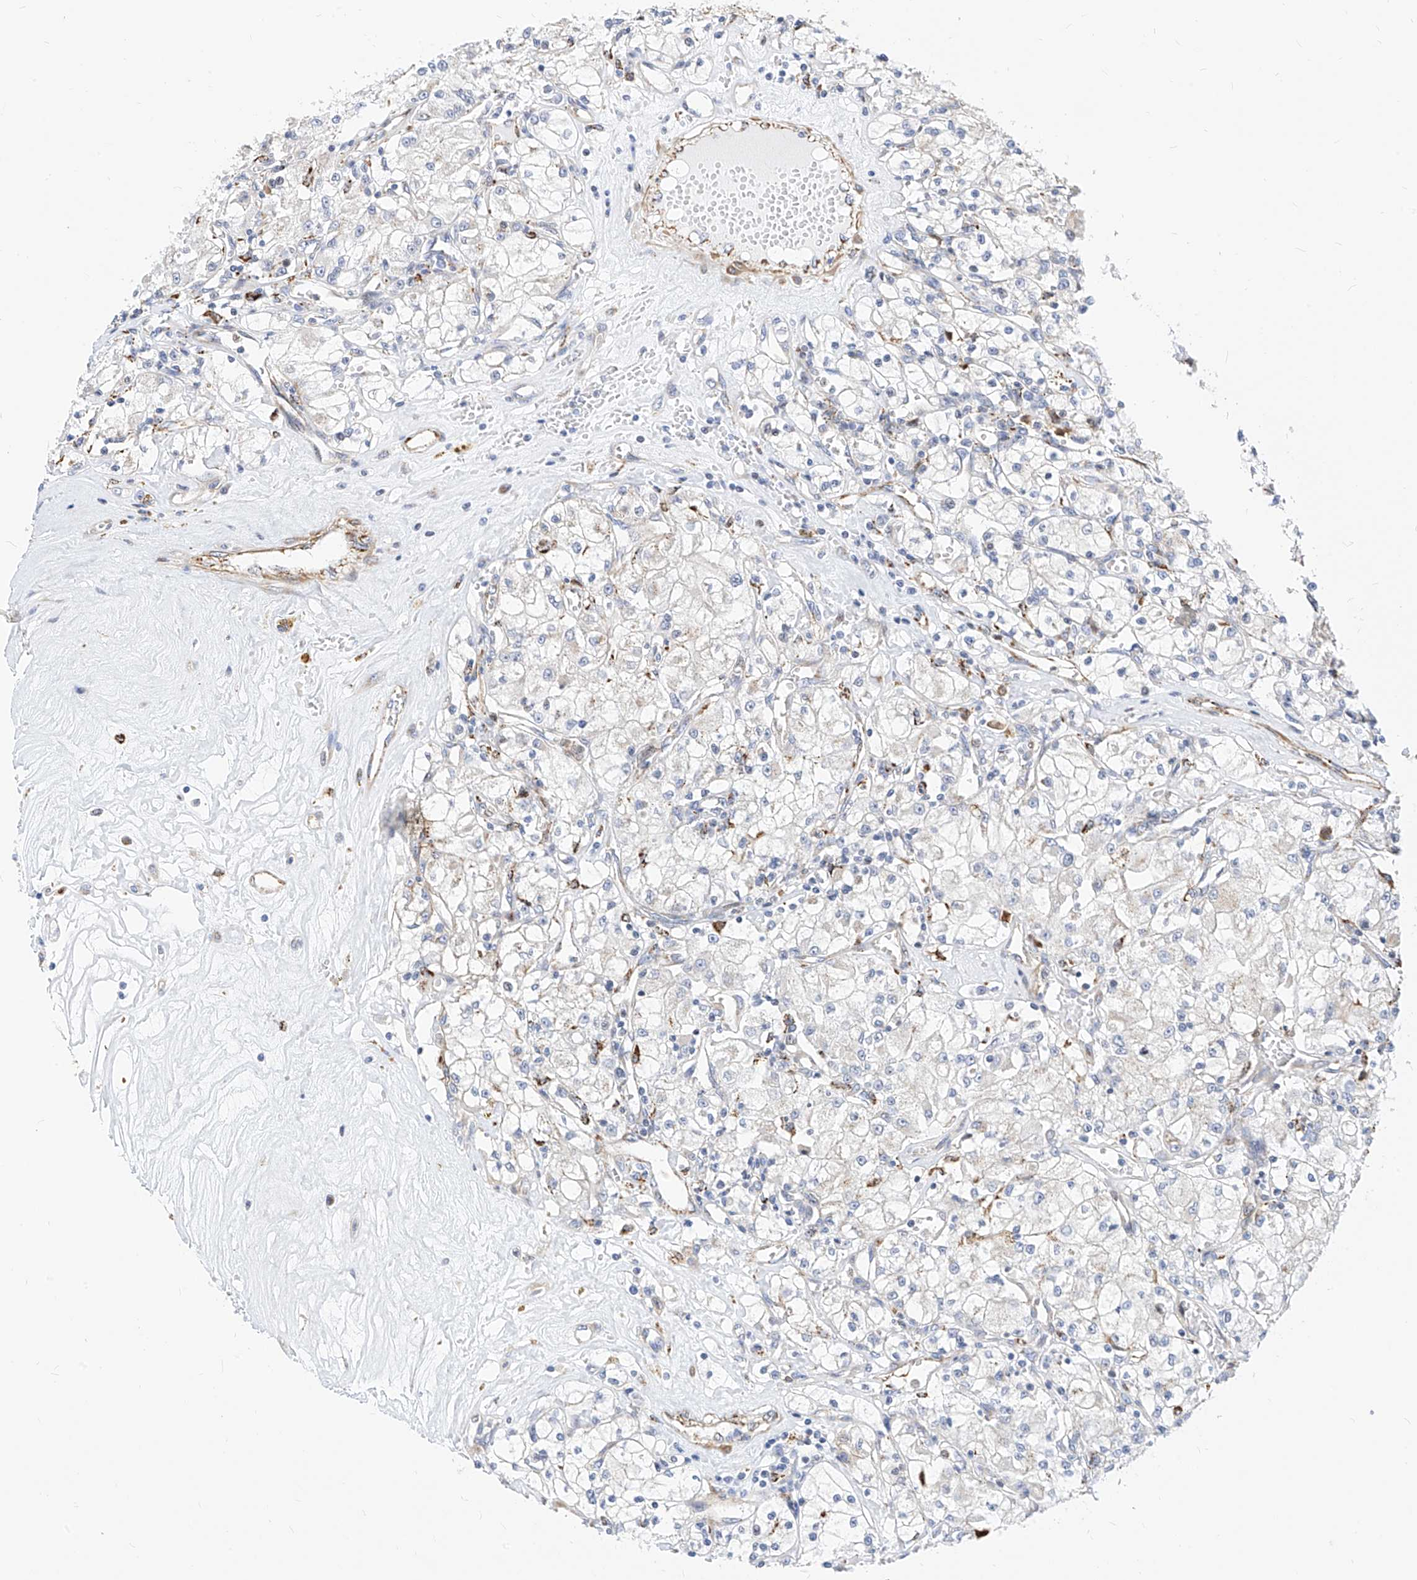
{"staining": {"intensity": "negative", "quantity": "none", "location": "none"}, "tissue": "renal cancer", "cell_type": "Tumor cells", "image_type": "cancer", "snomed": [{"axis": "morphology", "description": "Adenocarcinoma, NOS"}, {"axis": "topography", "description": "Kidney"}], "caption": "Tumor cells show no significant protein expression in renal cancer (adenocarcinoma).", "gene": "TTLL8", "patient": {"sex": "female", "age": 59}}